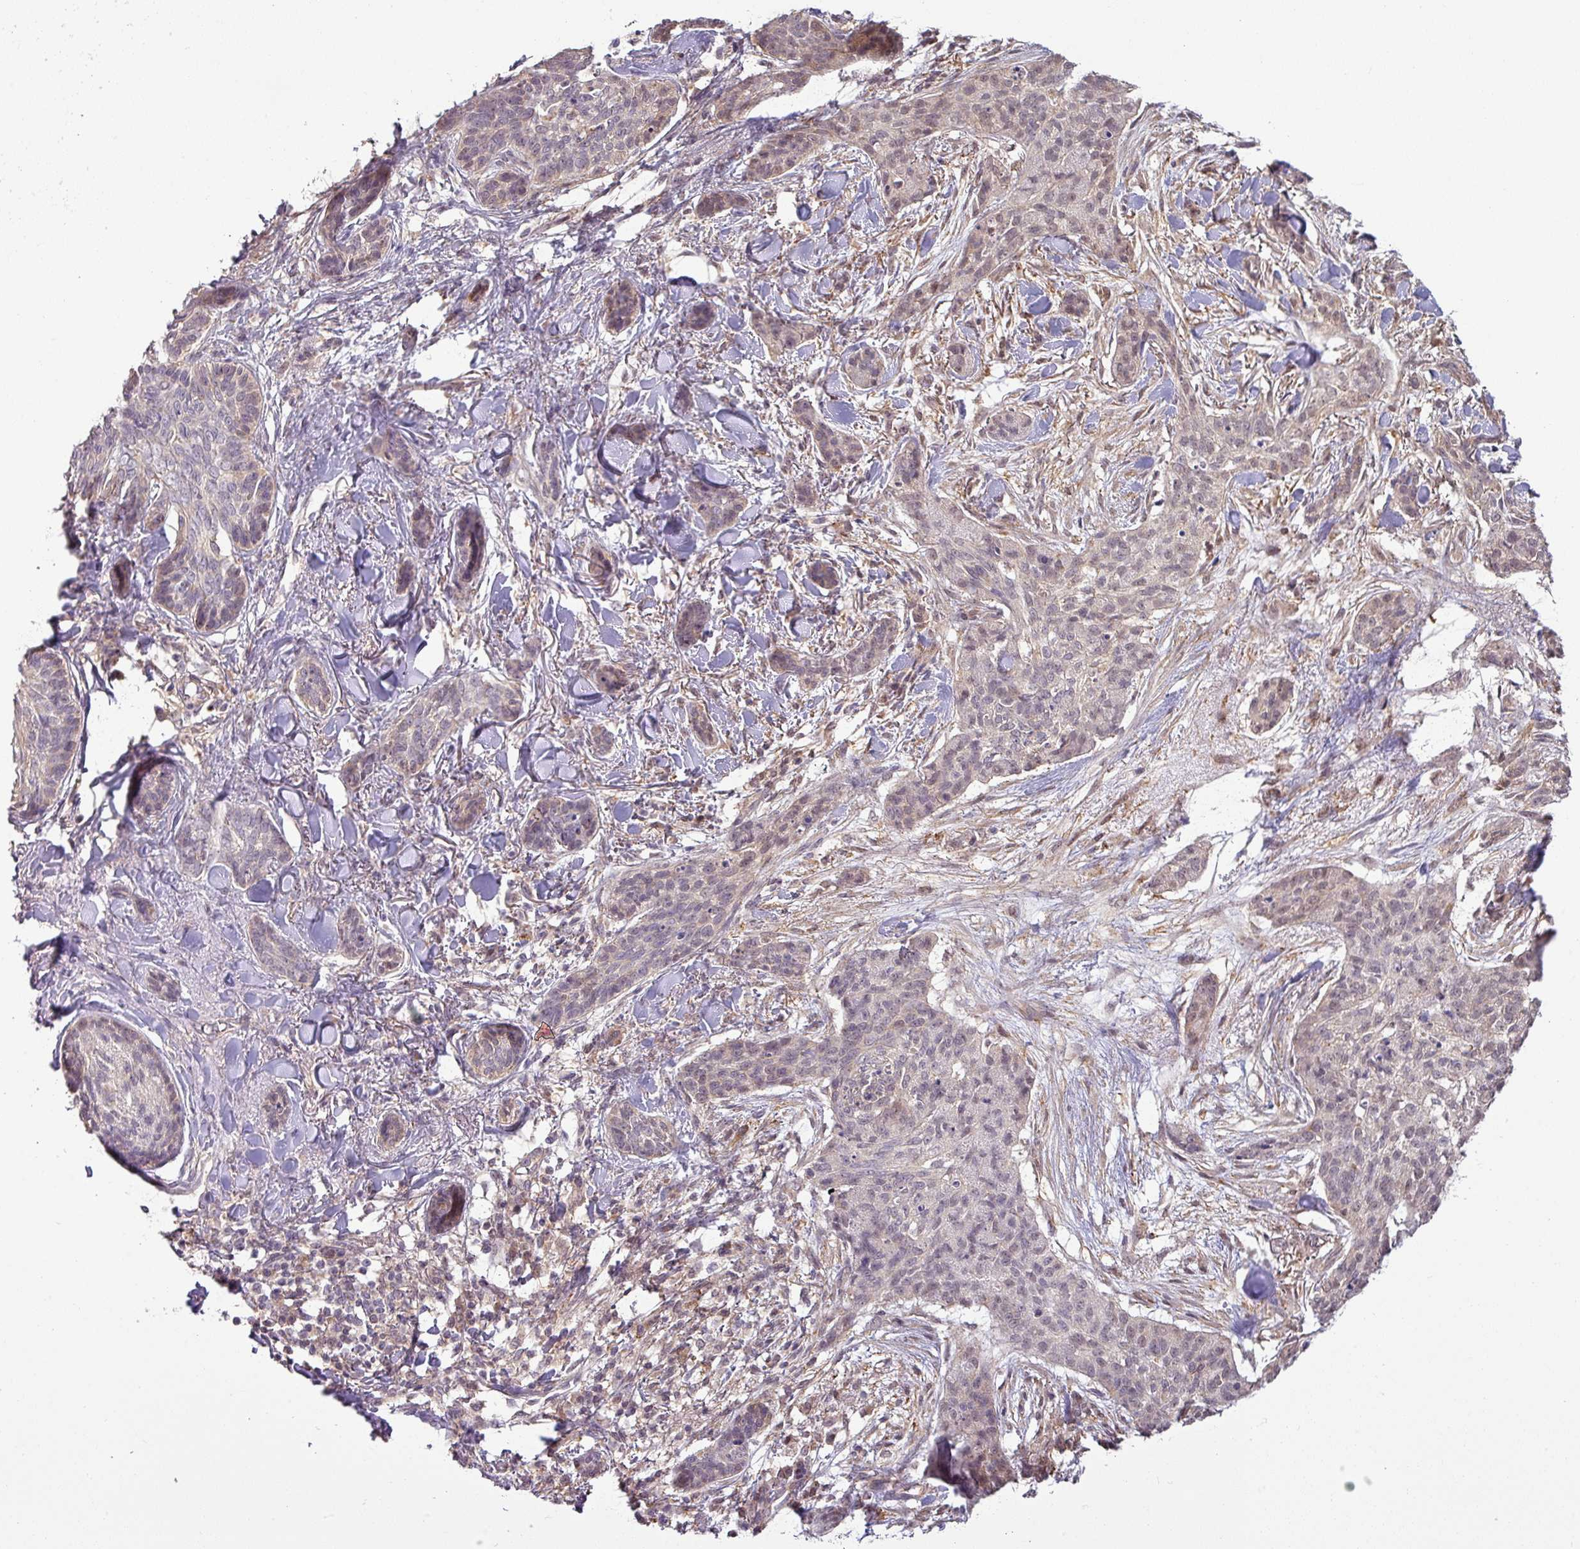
{"staining": {"intensity": "weak", "quantity": "25%-75%", "location": "nuclear"}, "tissue": "skin cancer", "cell_type": "Tumor cells", "image_type": "cancer", "snomed": [{"axis": "morphology", "description": "Basal cell carcinoma"}, {"axis": "topography", "description": "Skin"}], "caption": "Weak nuclear positivity is present in about 25%-75% of tumor cells in basal cell carcinoma (skin).", "gene": "GALNT12", "patient": {"sex": "male", "age": 52}}